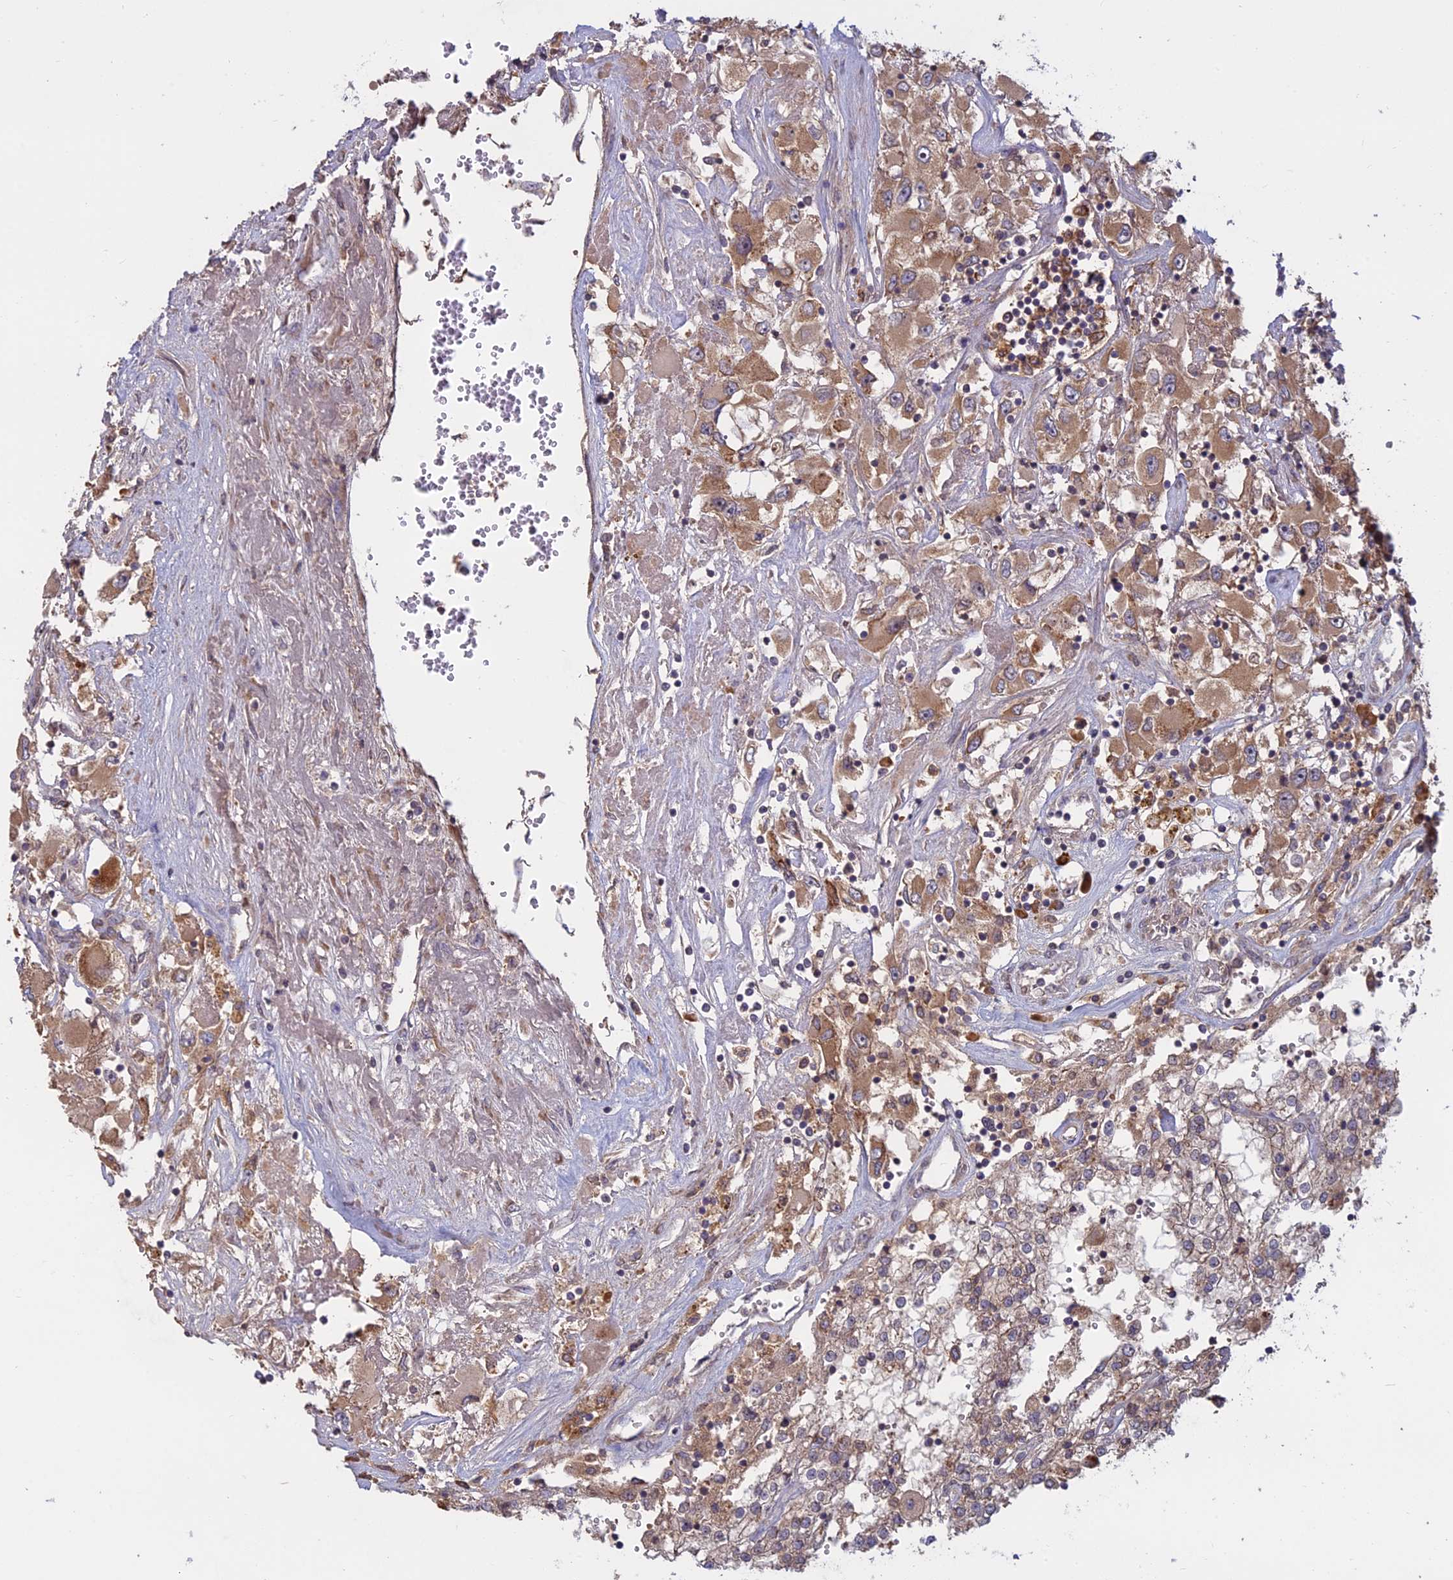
{"staining": {"intensity": "moderate", "quantity": ">75%", "location": "cytoplasmic/membranous"}, "tissue": "renal cancer", "cell_type": "Tumor cells", "image_type": "cancer", "snomed": [{"axis": "morphology", "description": "Adenocarcinoma, NOS"}, {"axis": "topography", "description": "Kidney"}], "caption": "Tumor cells show moderate cytoplasmic/membranous positivity in about >75% of cells in renal cancer.", "gene": "TMEM208", "patient": {"sex": "female", "age": 52}}